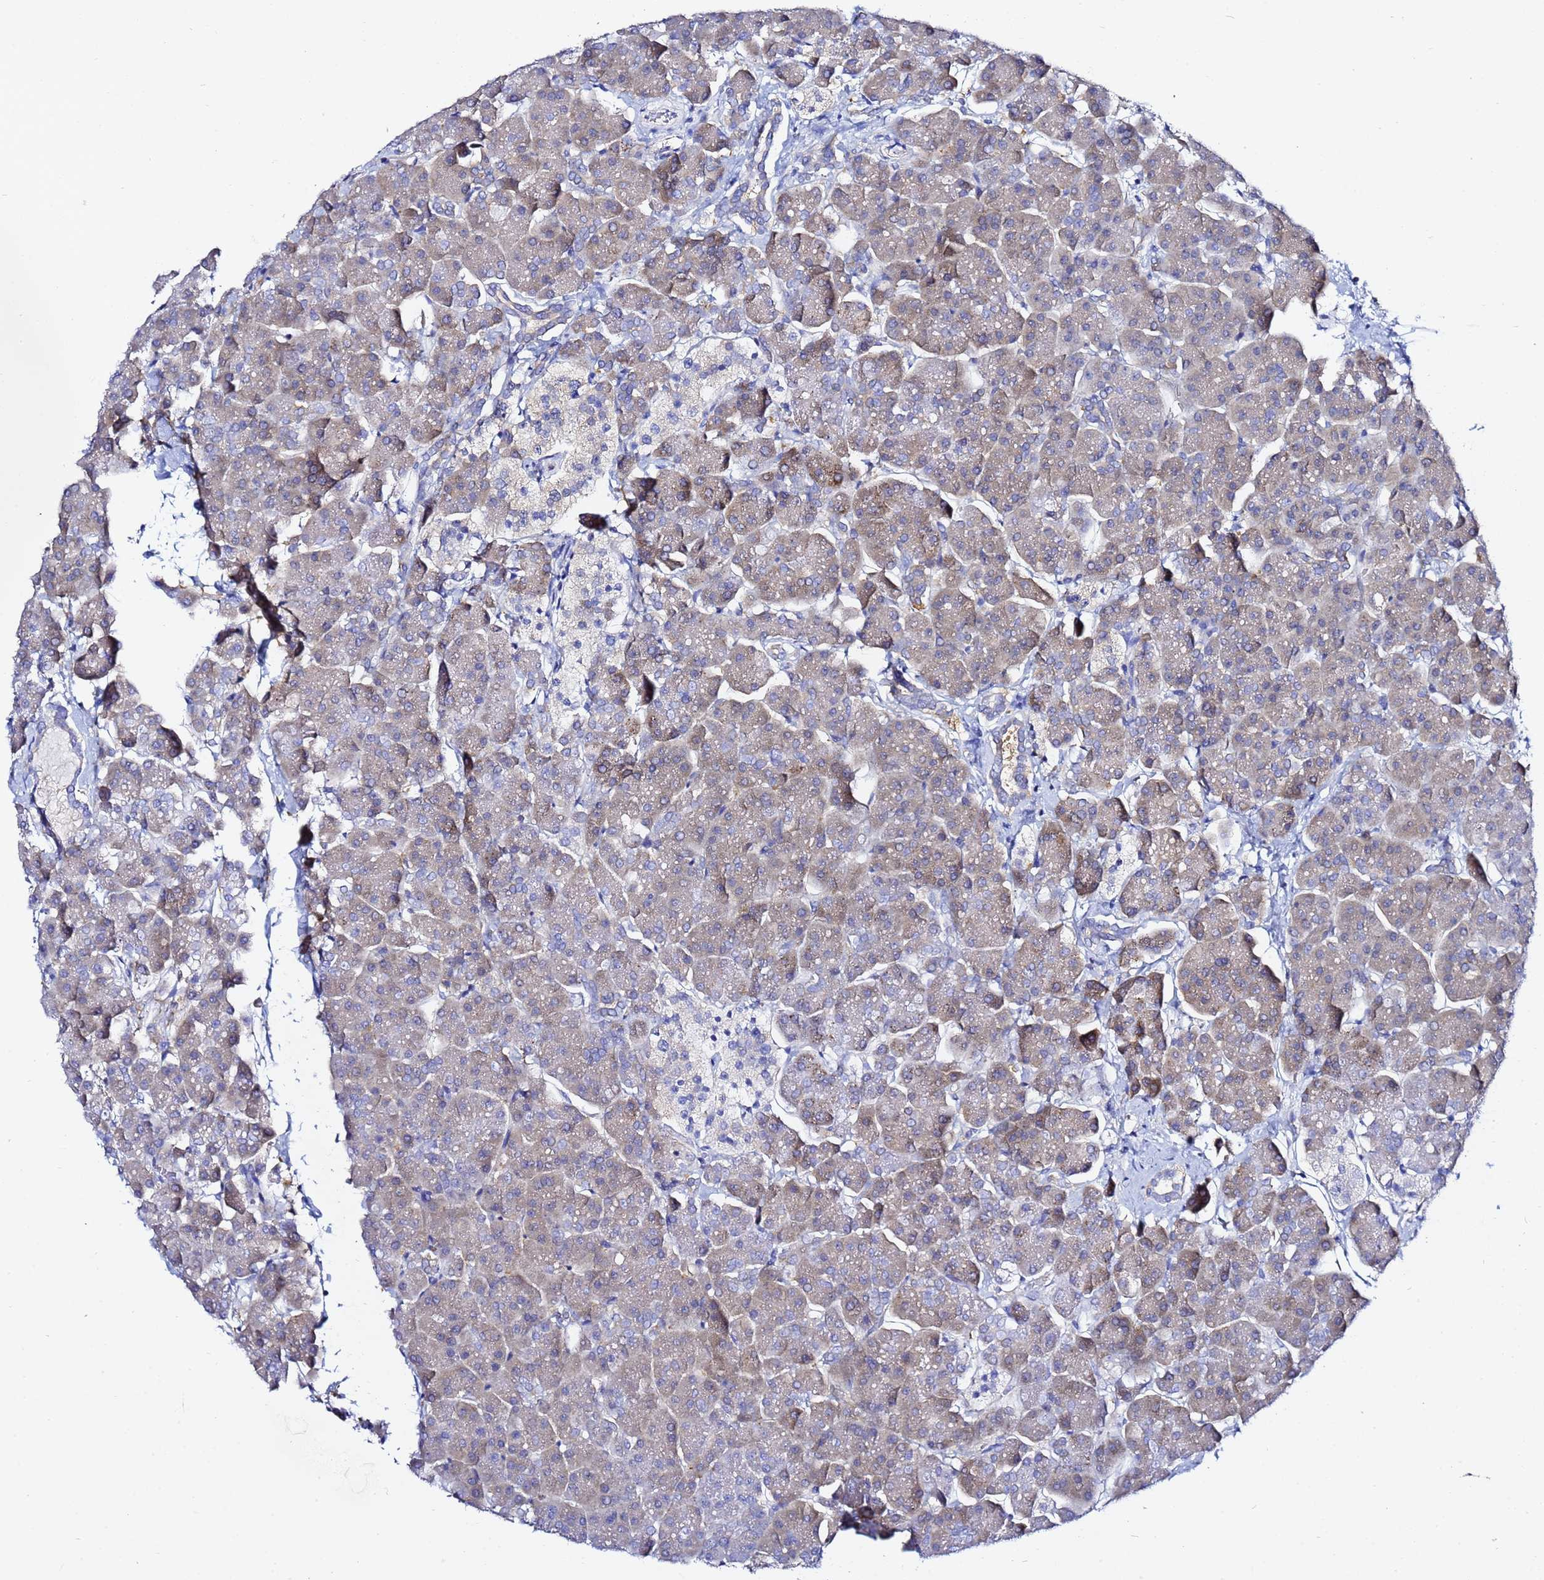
{"staining": {"intensity": "weak", "quantity": "25%-75%", "location": "cytoplasmic/membranous"}, "tissue": "pancreas", "cell_type": "Exocrine glandular cells", "image_type": "normal", "snomed": [{"axis": "morphology", "description": "Normal tissue, NOS"}, {"axis": "topography", "description": "Pancreas"}, {"axis": "topography", "description": "Peripheral nerve tissue"}], "caption": "Immunohistochemical staining of benign human pancreas displays 25%-75% levels of weak cytoplasmic/membranous protein expression in about 25%-75% of exocrine glandular cells.", "gene": "LENG1", "patient": {"sex": "male", "age": 54}}